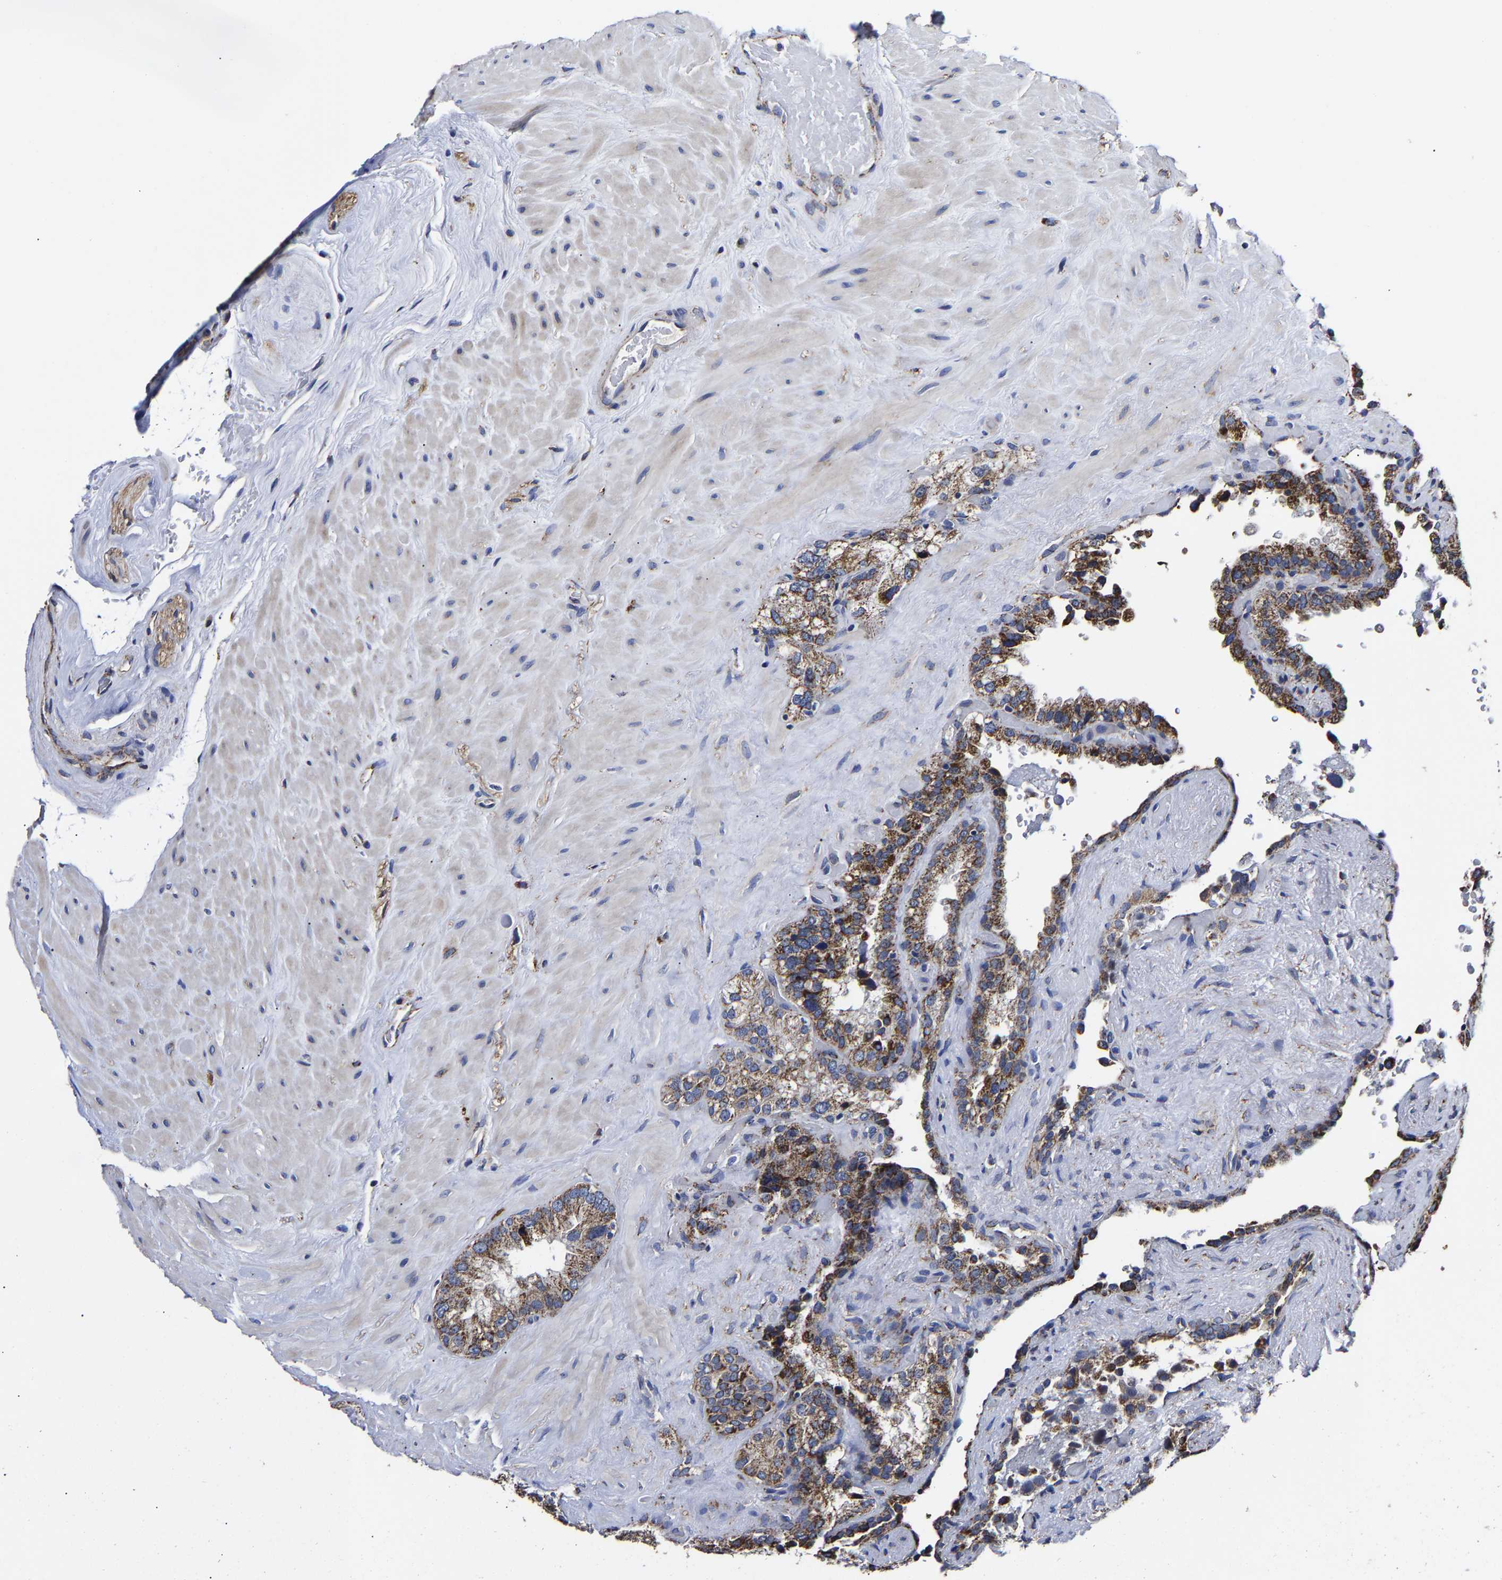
{"staining": {"intensity": "moderate", "quantity": ">75%", "location": "cytoplasmic/membranous"}, "tissue": "seminal vesicle", "cell_type": "Glandular cells", "image_type": "normal", "snomed": [{"axis": "morphology", "description": "Normal tissue, NOS"}, {"axis": "topography", "description": "Seminal veicle"}], "caption": "This histopathology image reveals immunohistochemistry (IHC) staining of normal seminal vesicle, with medium moderate cytoplasmic/membranous expression in about >75% of glandular cells.", "gene": "AASS", "patient": {"sex": "male", "age": 68}}